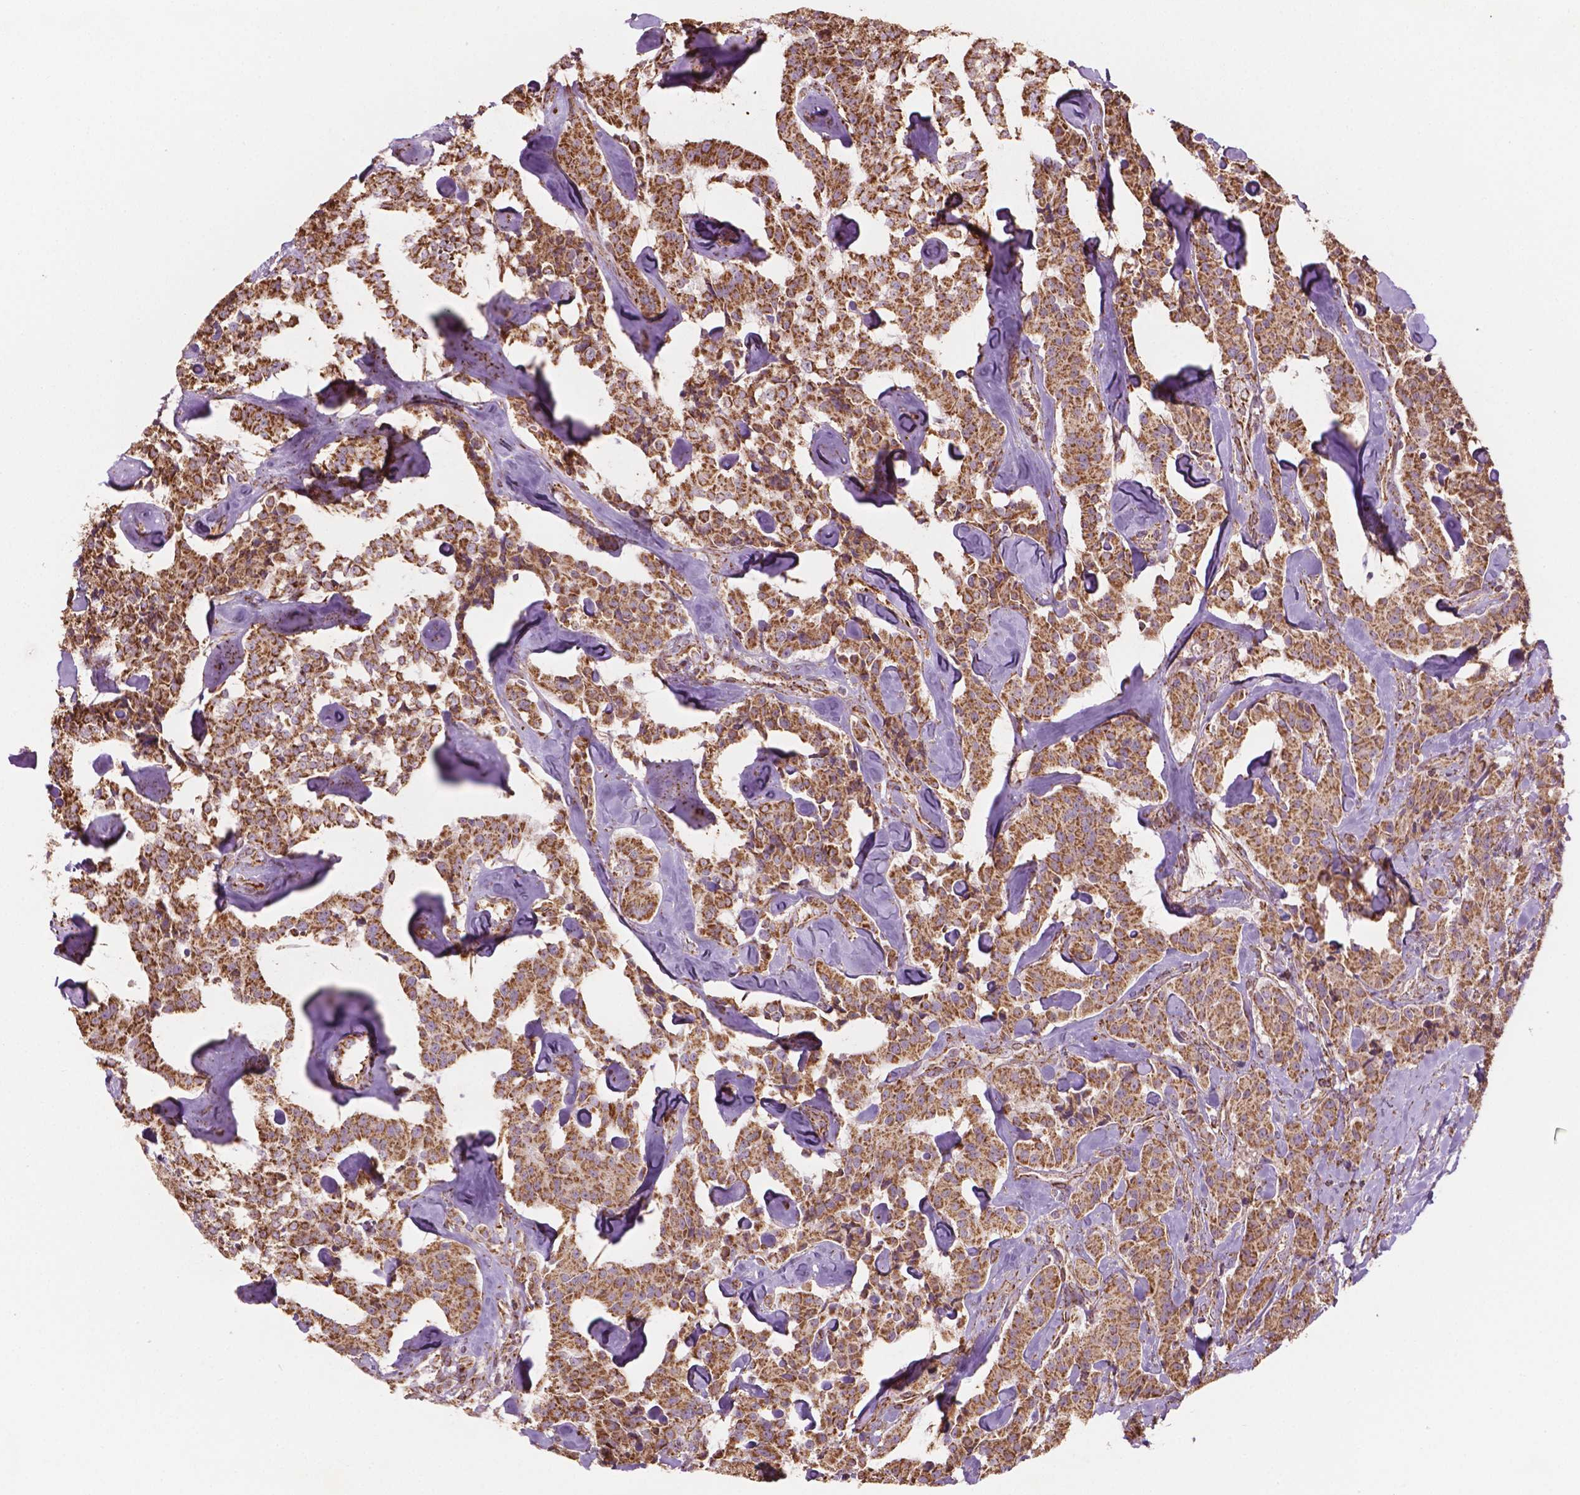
{"staining": {"intensity": "moderate", "quantity": ">75%", "location": "cytoplasmic/membranous"}, "tissue": "carcinoid", "cell_type": "Tumor cells", "image_type": "cancer", "snomed": [{"axis": "morphology", "description": "Carcinoid, malignant, NOS"}, {"axis": "topography", "description": "Pancreas"}], "caption": "A histopathology image showing moderate cytoplasmic/membranous staining in approximately >75% of tumor cells in carcinoid (malignant), as visualized by brown immunohistochemical staining.", "gene": "HS3ST3A1", "patient": {"sex": "male", "age": 41}}